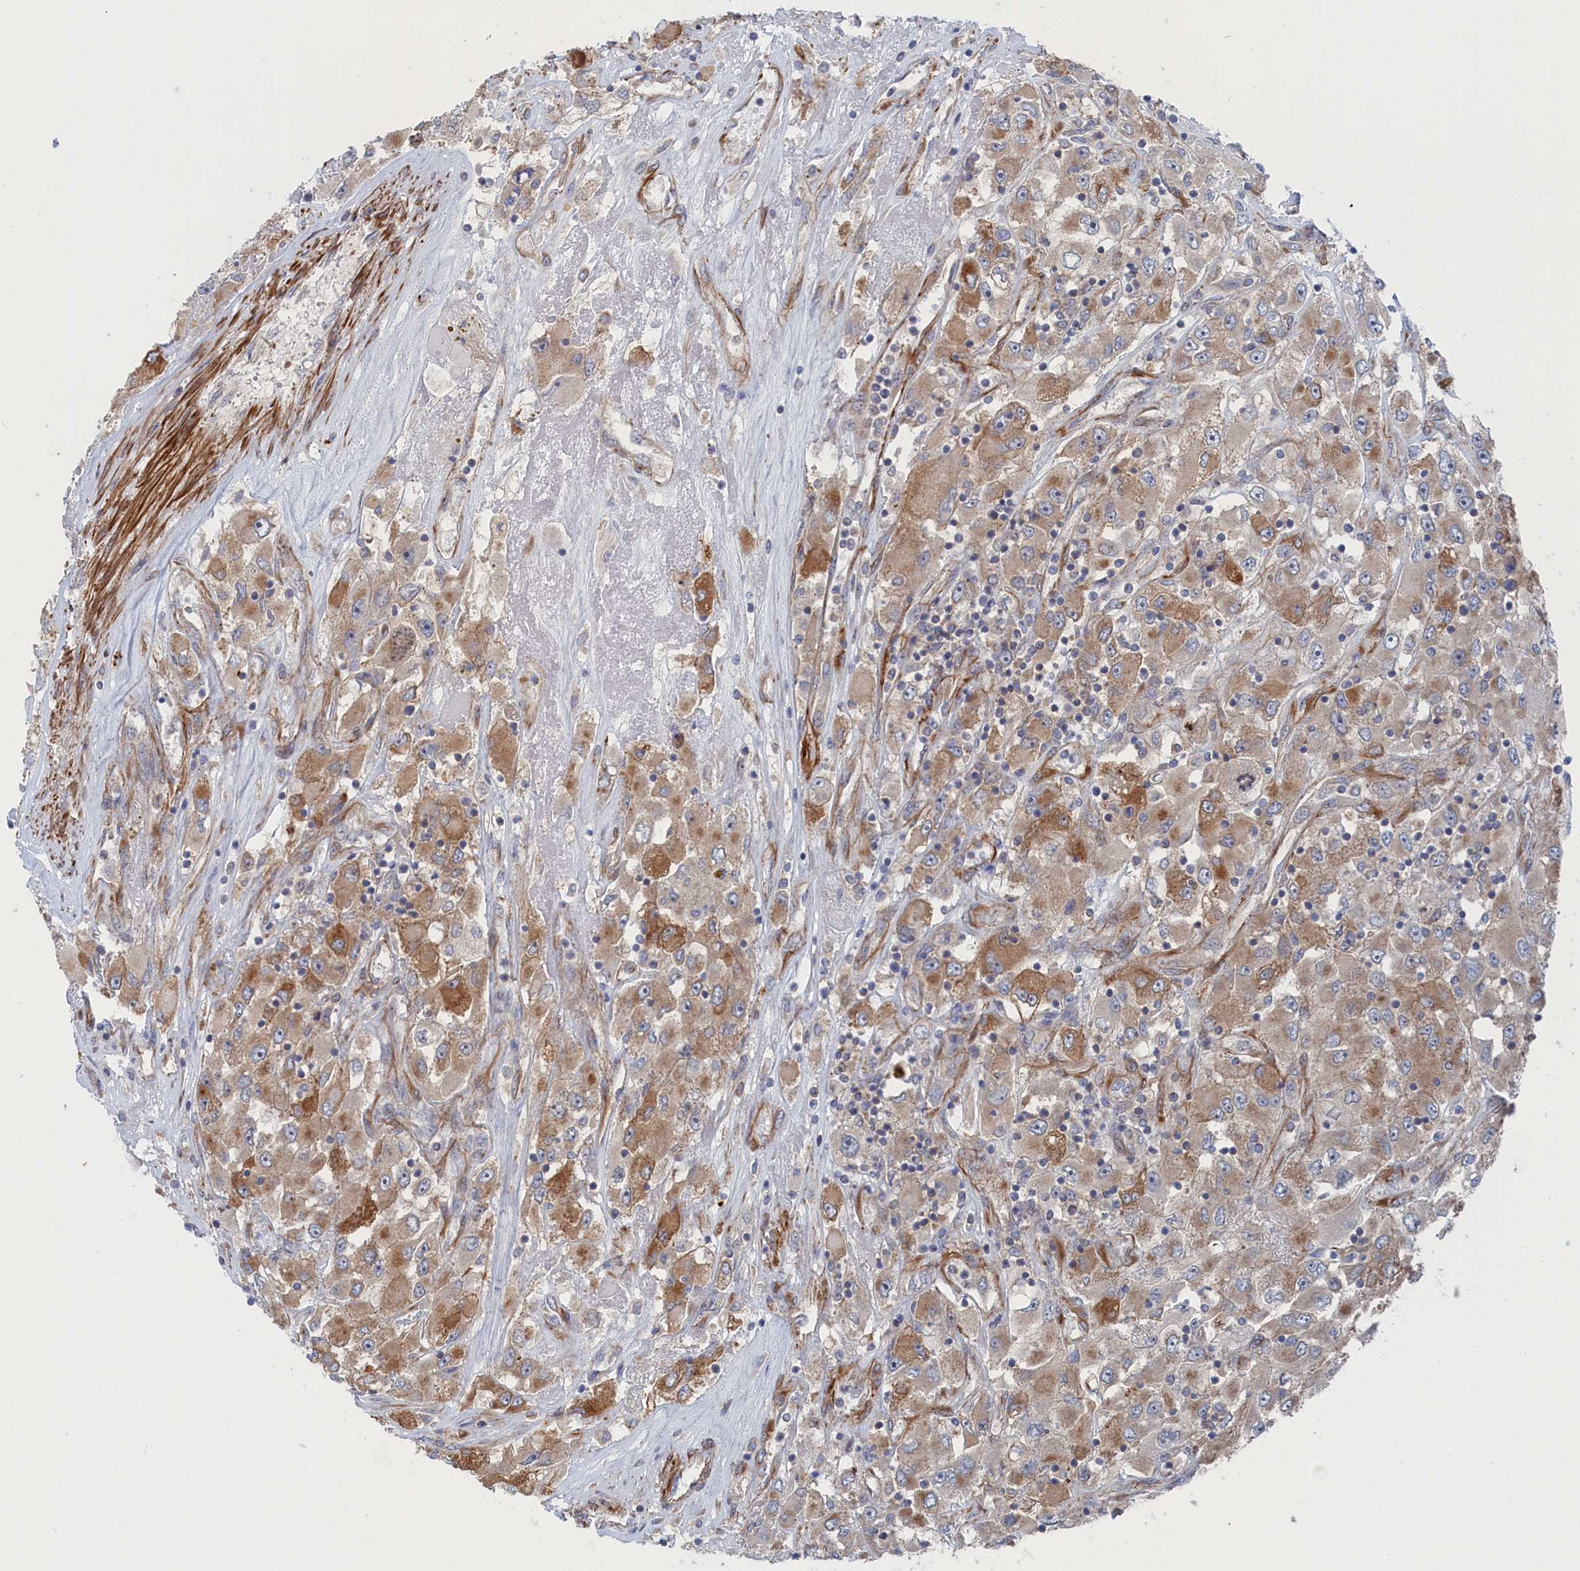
{"staining": {"intensity": "moderate", "quantity": "25%-75%", "location": "cytoplasmic/membranous"}, "tissue": "renal cancer", "cell_type": "Tumor cells", "image_type": "cancer", "snomed": [{"axis": "morphology", "description": "Adenocarcinoma, NOS"}, {"axis": "topography", "description": "Kidney"}], "caption": "Renal cancer (adenocarcinoma) stained with a brown dye shows moderate cytoplasmic/membranous positive positivity in approximately 25%-75% of tumor cells.", "gene": "FILIP1L", "patient": {"sex": "female", "age": 52}}